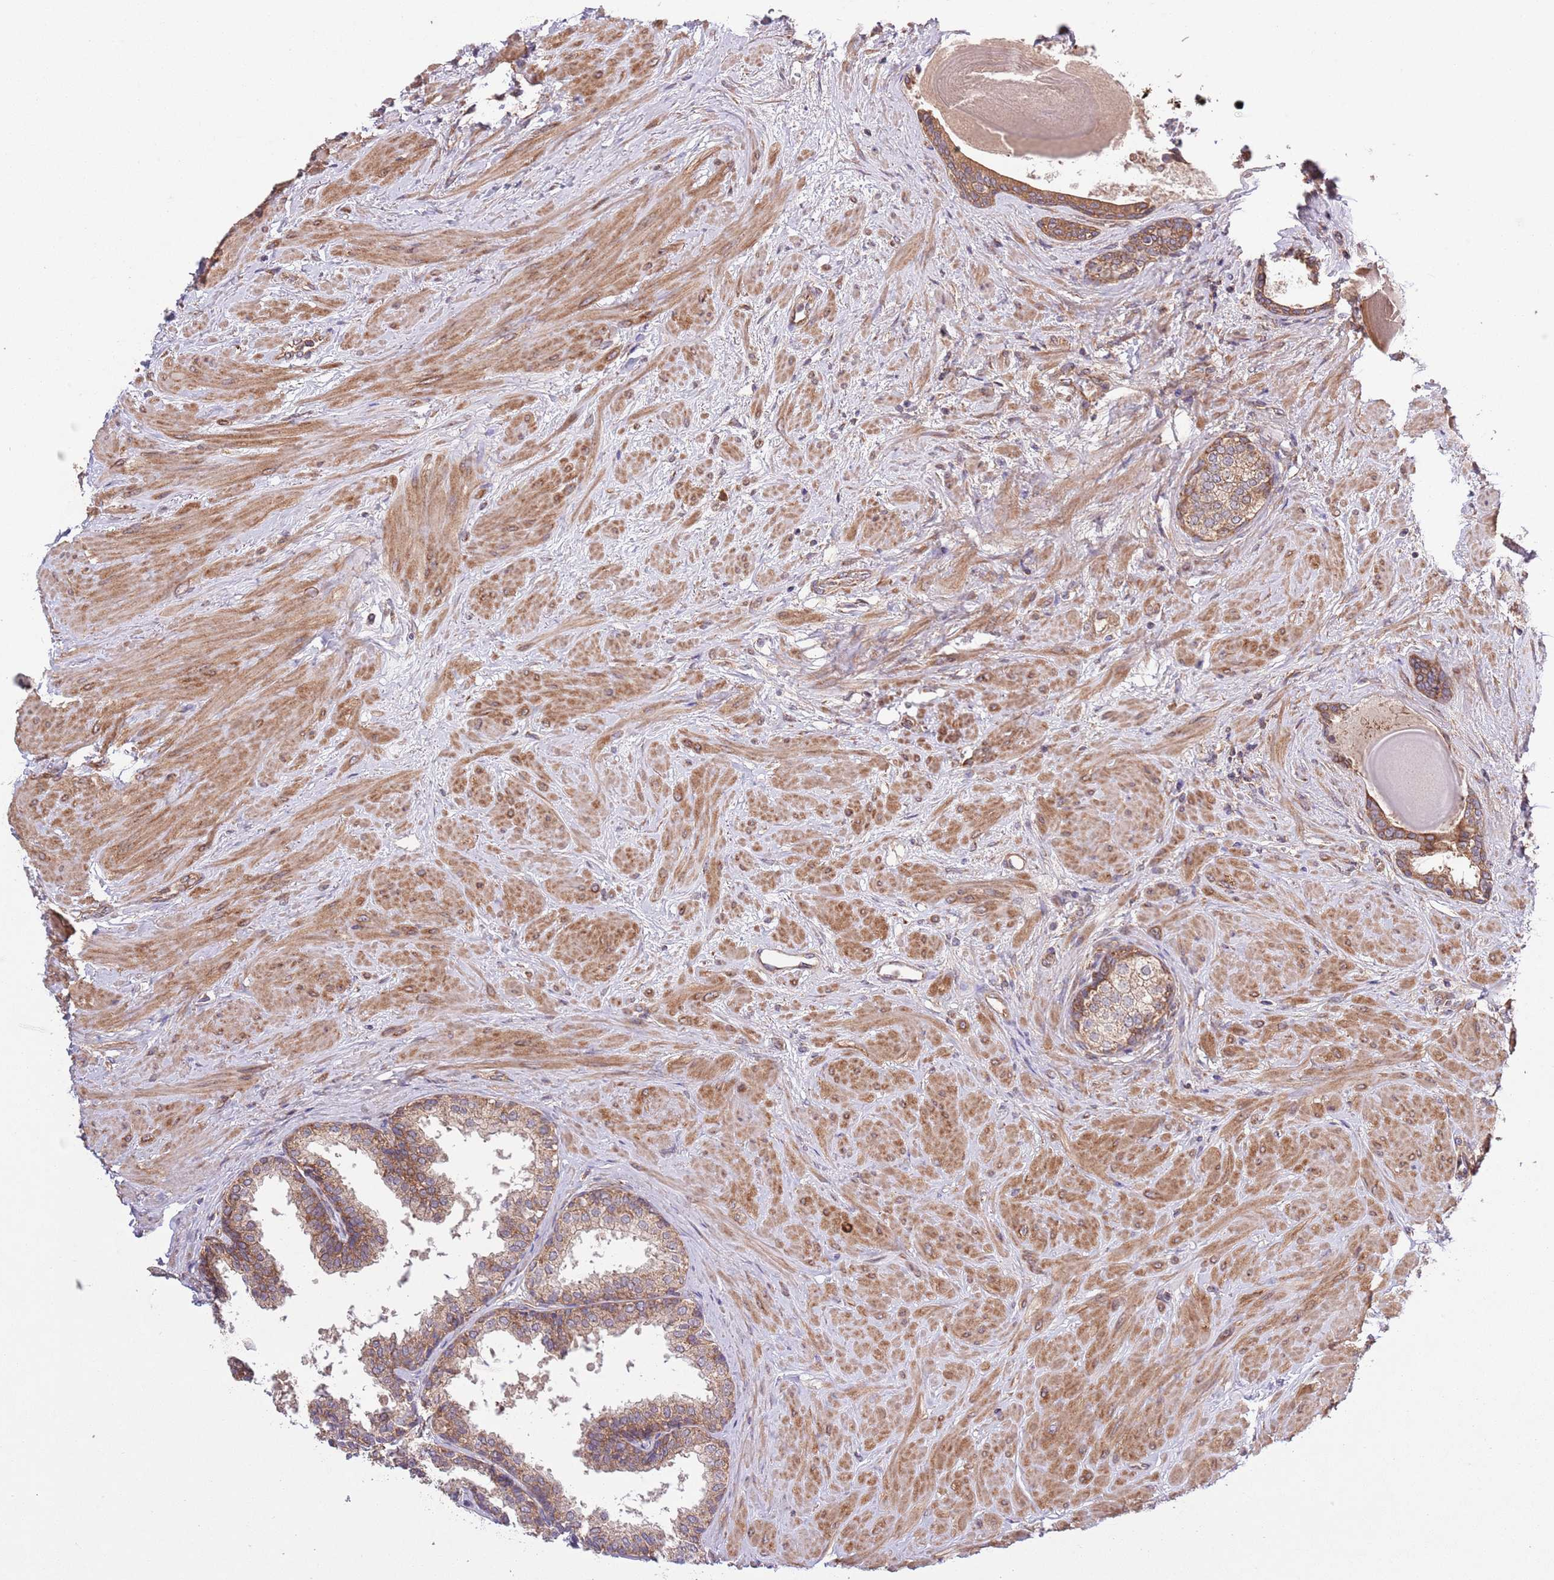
{"staining": {"intensity": "moderate", "quantity": ">75%", "location": "cytoplasmic/membranous"}, "tissue": "prostate", "cell_type": "Glandular cells", "image_type": "normal", "snomed": [{"axis": "morphology", "description": "Normal tissue, NOS"}, {"axis": "topography", "description": "Prostate"}], "caption": "DAB immunohistochemical staining of unremarkable human prostate shows moderate cytoplasmic/membranous protein staining in about >75% of glandular cells. (DAB (3,3'-diaminobenzidine) IHC with brightfield microscopy, high magnification).", "gene": "MFNG", "patient": {"sex": "male", "age": 48}}